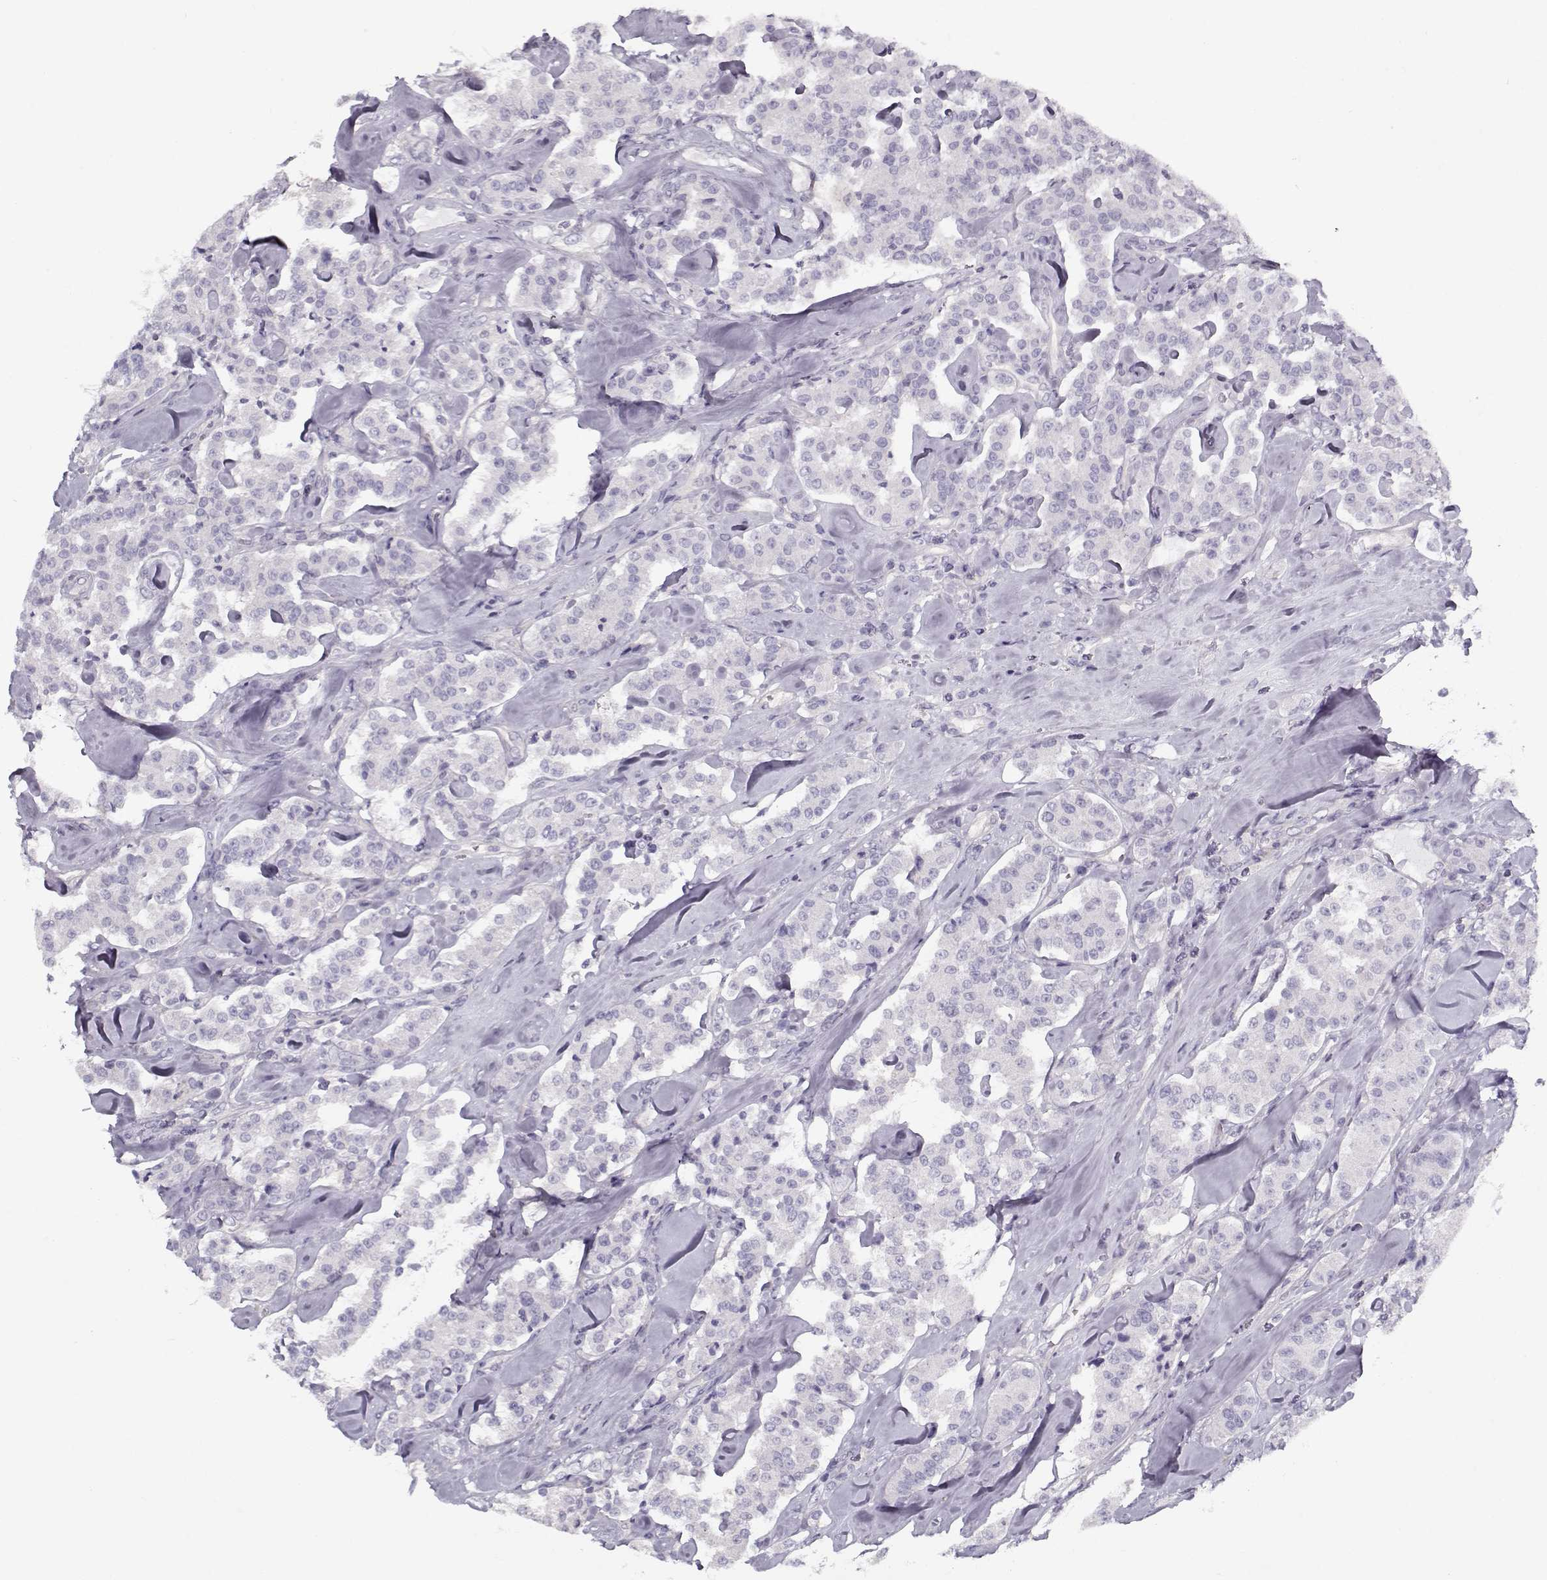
{"staining": {"intensity": "negative", "quantity": "none", "location": "none"}, "tissue": "carcinoid", "cell_type": "Tumor cells", "image_type": "cancer", "snomed": [{"axis": "morphology", "description": "Carcinoid, malignant, NOS"}, {"axis": "topography", "description": "Pancreas"}], "caption": "IHC of human malignant carcinoid exhibits no staining in tumor cells.", "gene": "CCDC136", "patient": {"sex": "male", "age": 41}}